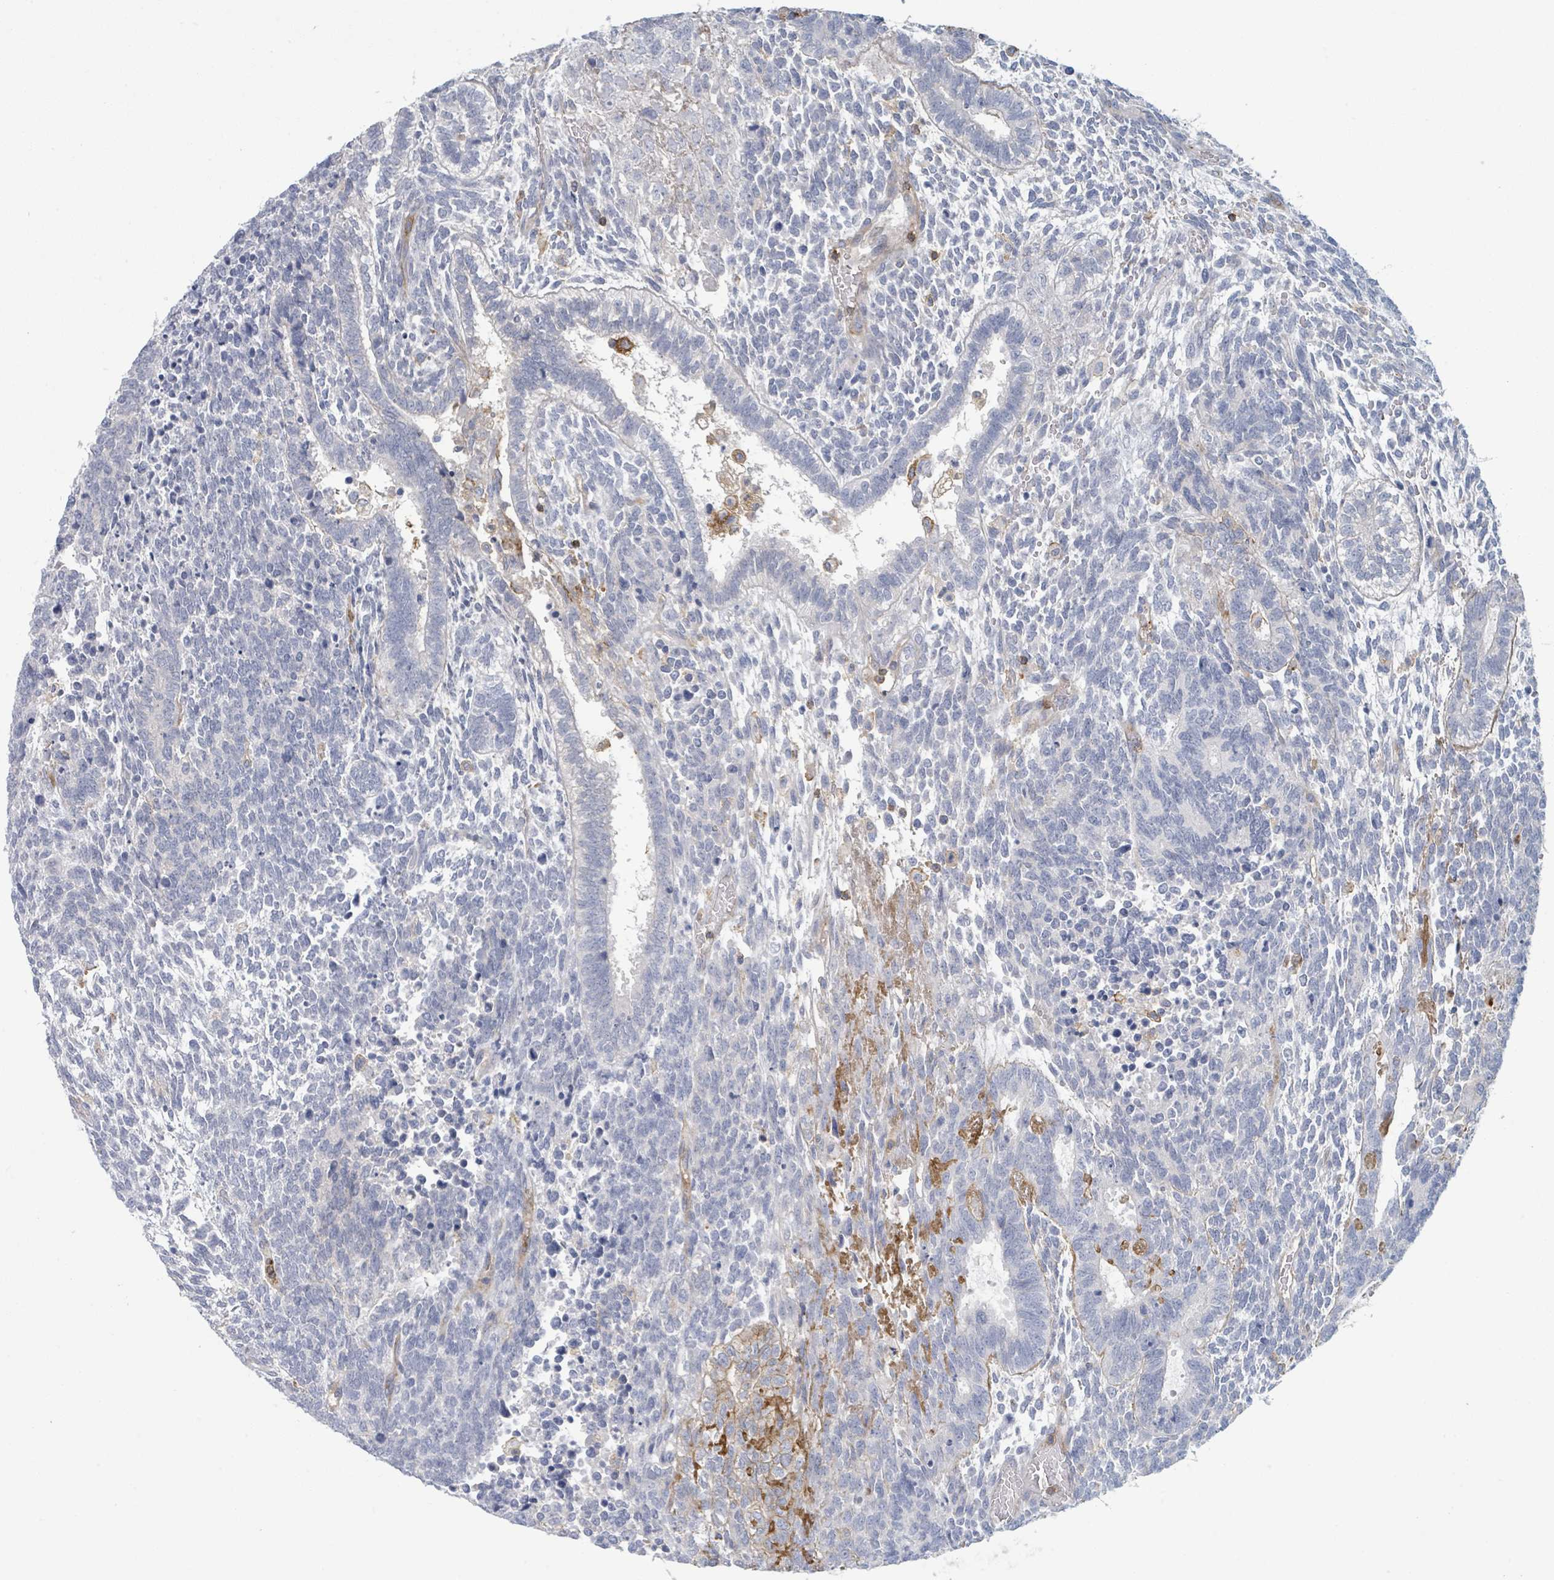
{"staining": {"intensity": "negative", "quantity": "none", "location": "none"}, "tissue": "testis cancer", "cell_type": "Tumor cells", "image_type": "cancer", "snomed": [{"axis": "morphology", "description": "Carcinoma, Embryonal, NOS"}, {"axis": "topography", "description": "Testis"}], "caption": "The micrograph exhibits no significant positivity in tumor cells of testis cancer (embryonal carcinoma).", "gene": "TNFRSF14", "patient": {"sex": "male", "age": 23}}